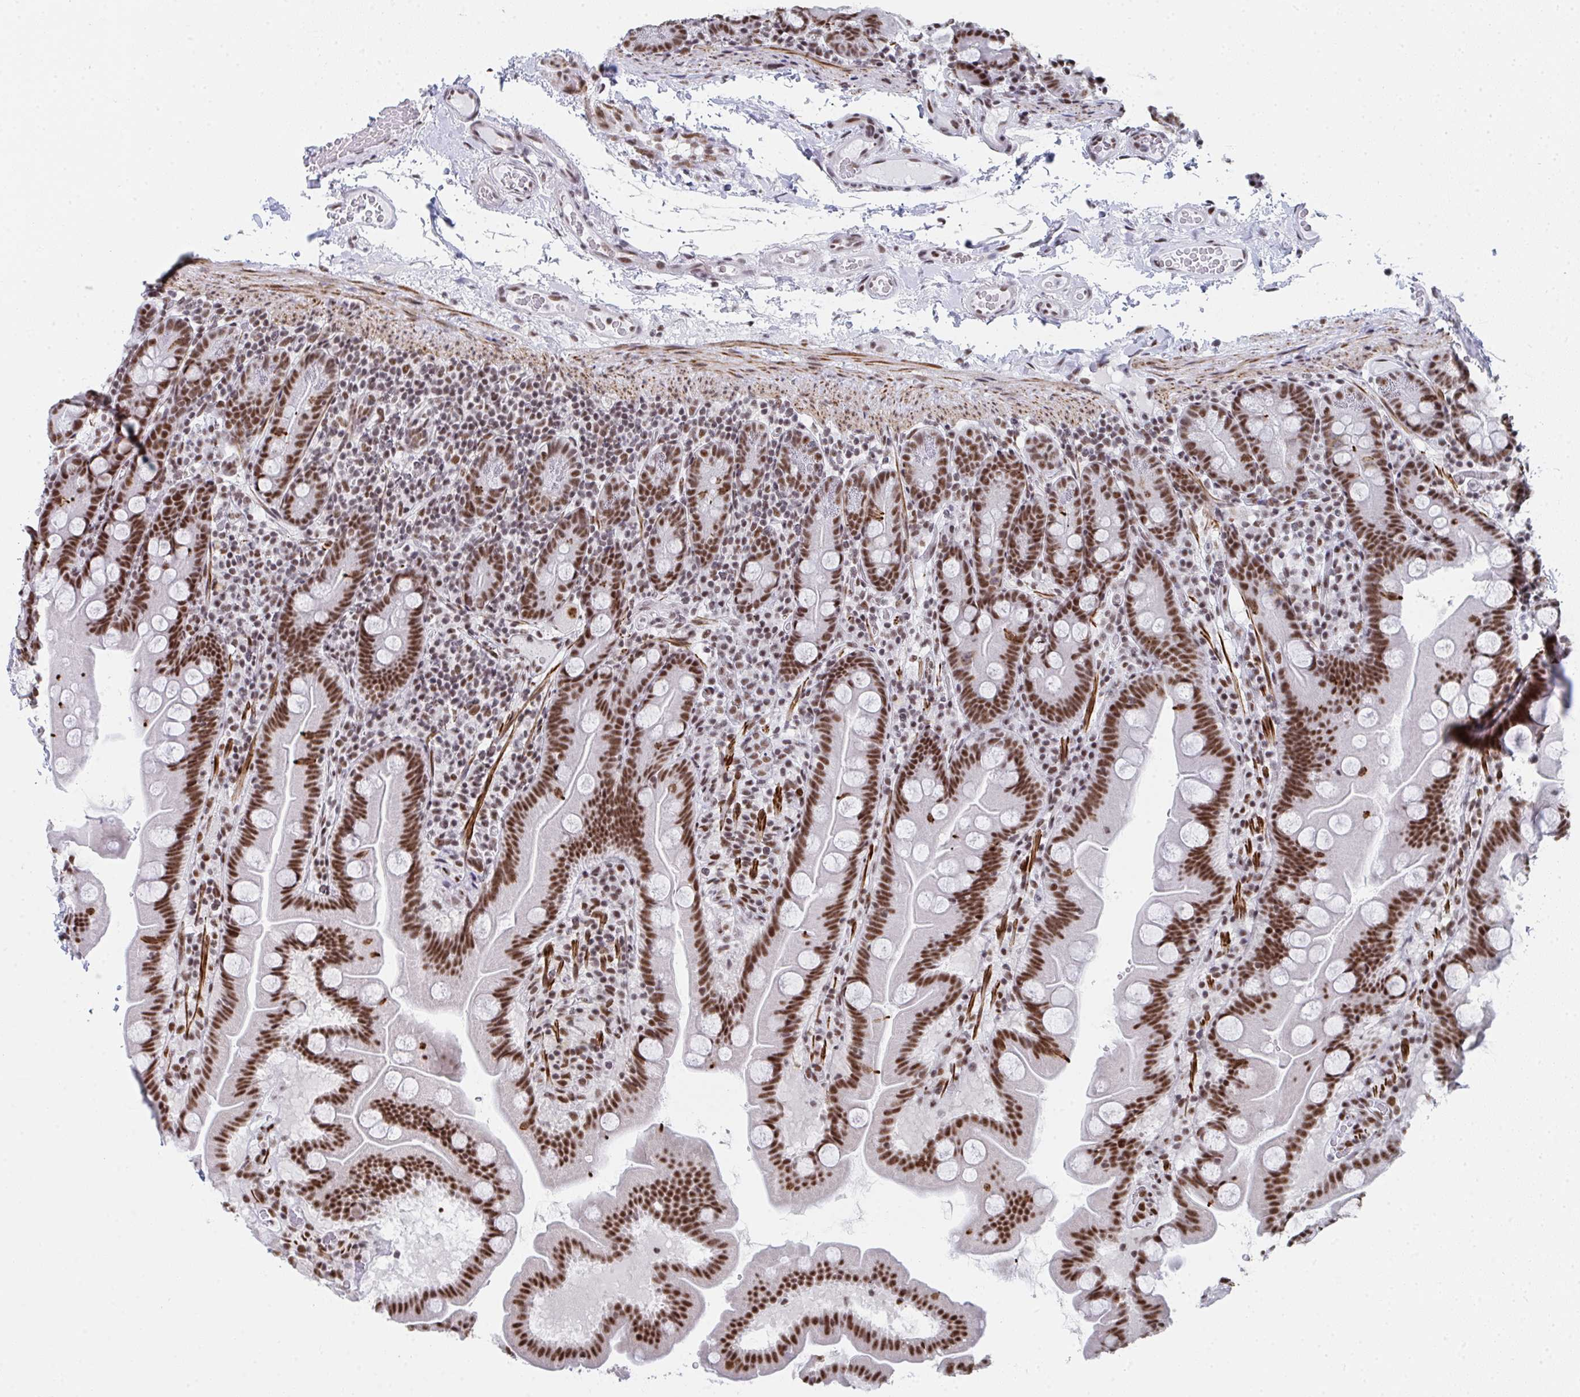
{"staining": {"intensity": "strong", "quantity": ">75%", "location": "nuclear"}, "tissue": "small intestine", "cell_type": "Glandular cells", "image_type": "normal", "snomed": [{"axis": "morphology", "description": "Normal tissue, NOS"}, {"axis": "topography", "description": "Small intestine"}], "caption": "The photomicrograph shows staining of benign small intestine, revealing strong nuclear protein staining (brown color) within glandular cells. Nuclei are stained in blue.", "gene": "SNRNP70", "patient": {"sex": "female", "age": 68}}